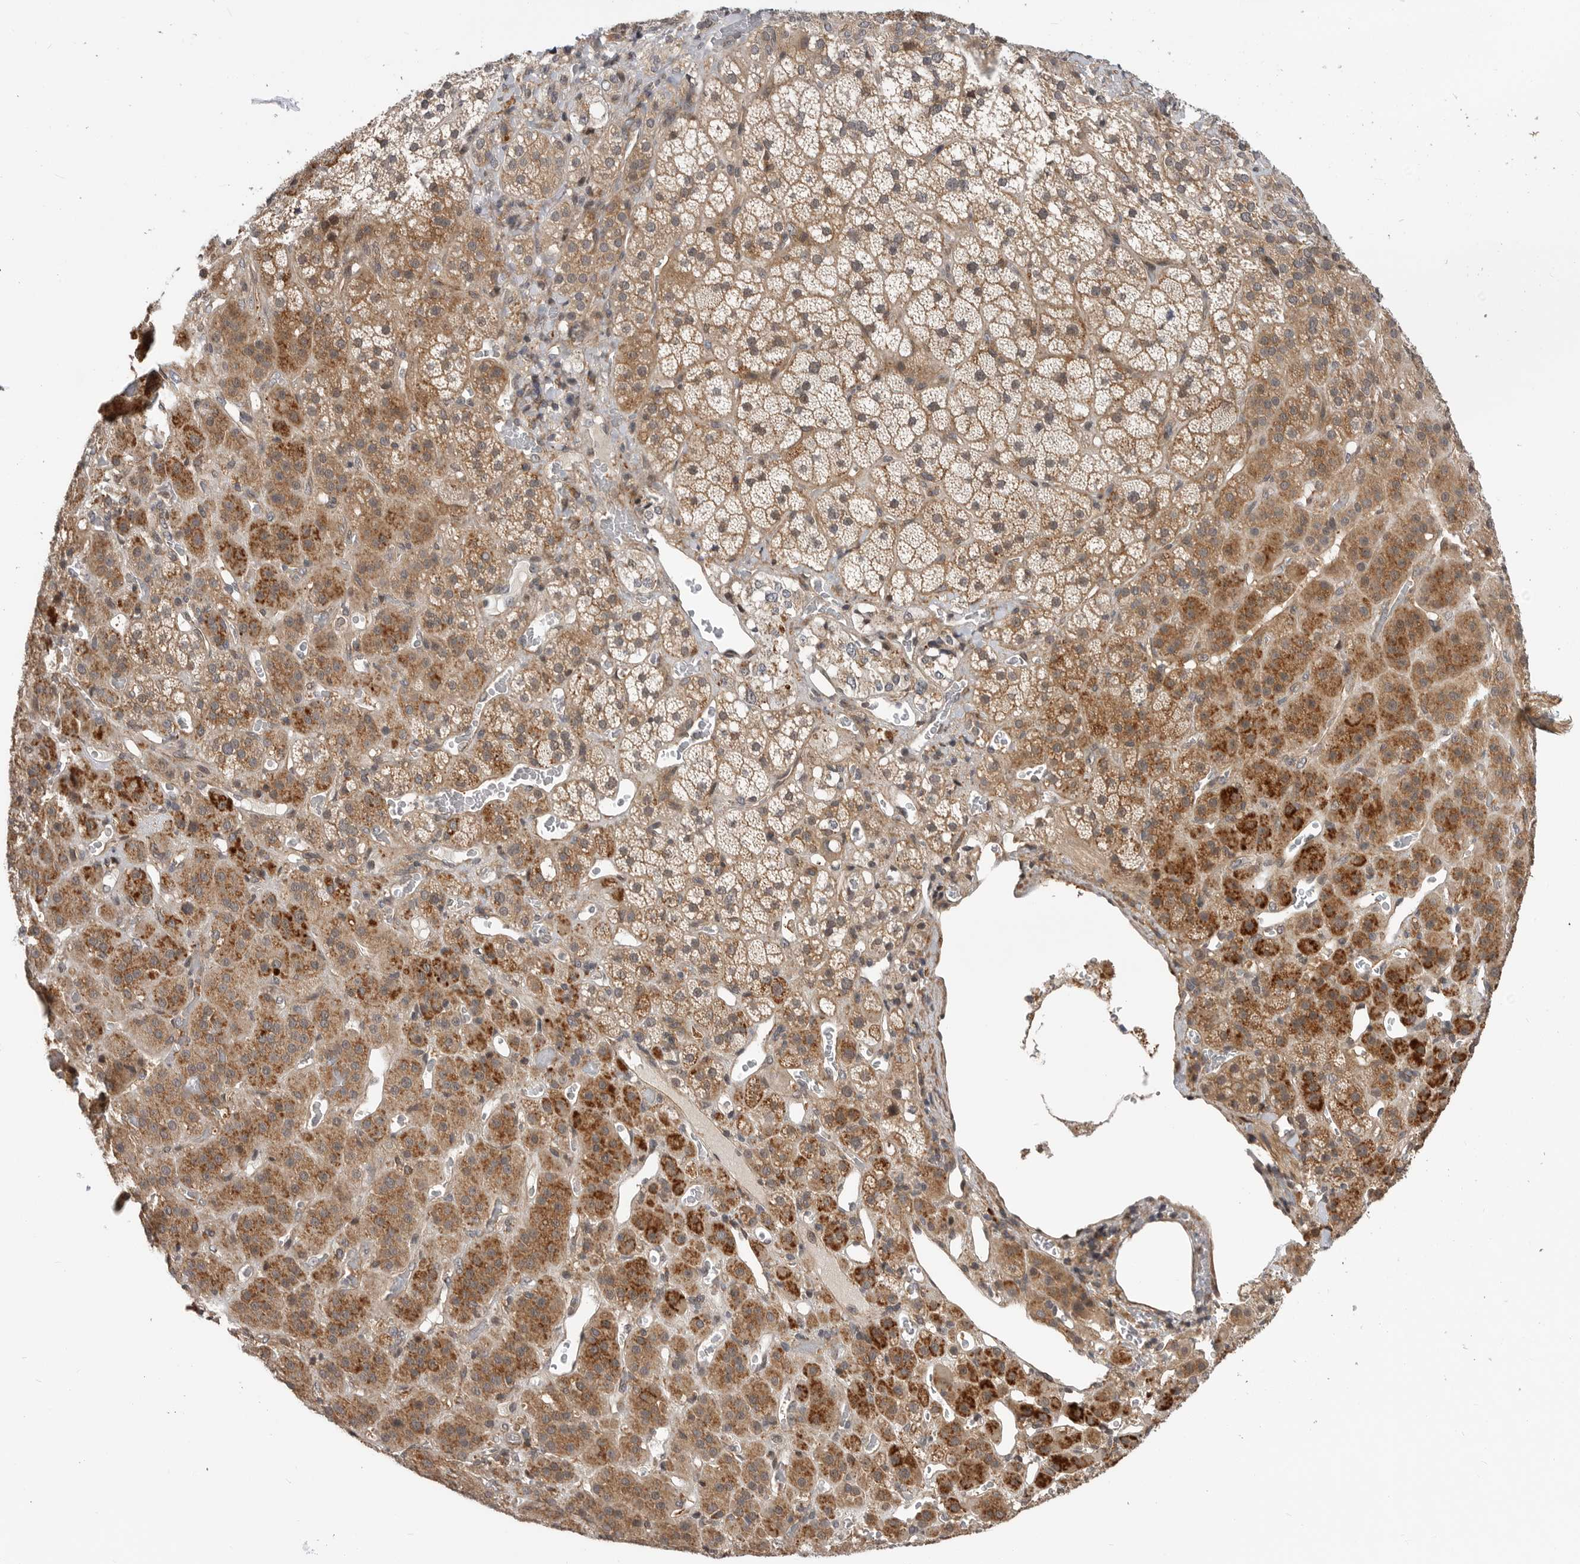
{"staining": {"intensity": "moderate", "quantity": ">75%", "location": "cytoplasmic/membranous"}, "tissue": "adrenal gland", "cell_type": "Glandular cells", "image_type": "normal", "snomed": [{"axis": "morphology", "description": "Normal tissue, NOS"}, {"axis": "topography", "description": "Adrenal gland"}], "caption": "Moderate cytoplasmic/membranous staining for a protein is present in about >75% of glandular cells of benign adrenal gland using IHC.", "gene": "TRIM56", "patient": {"sex": "male", "age": 57}}